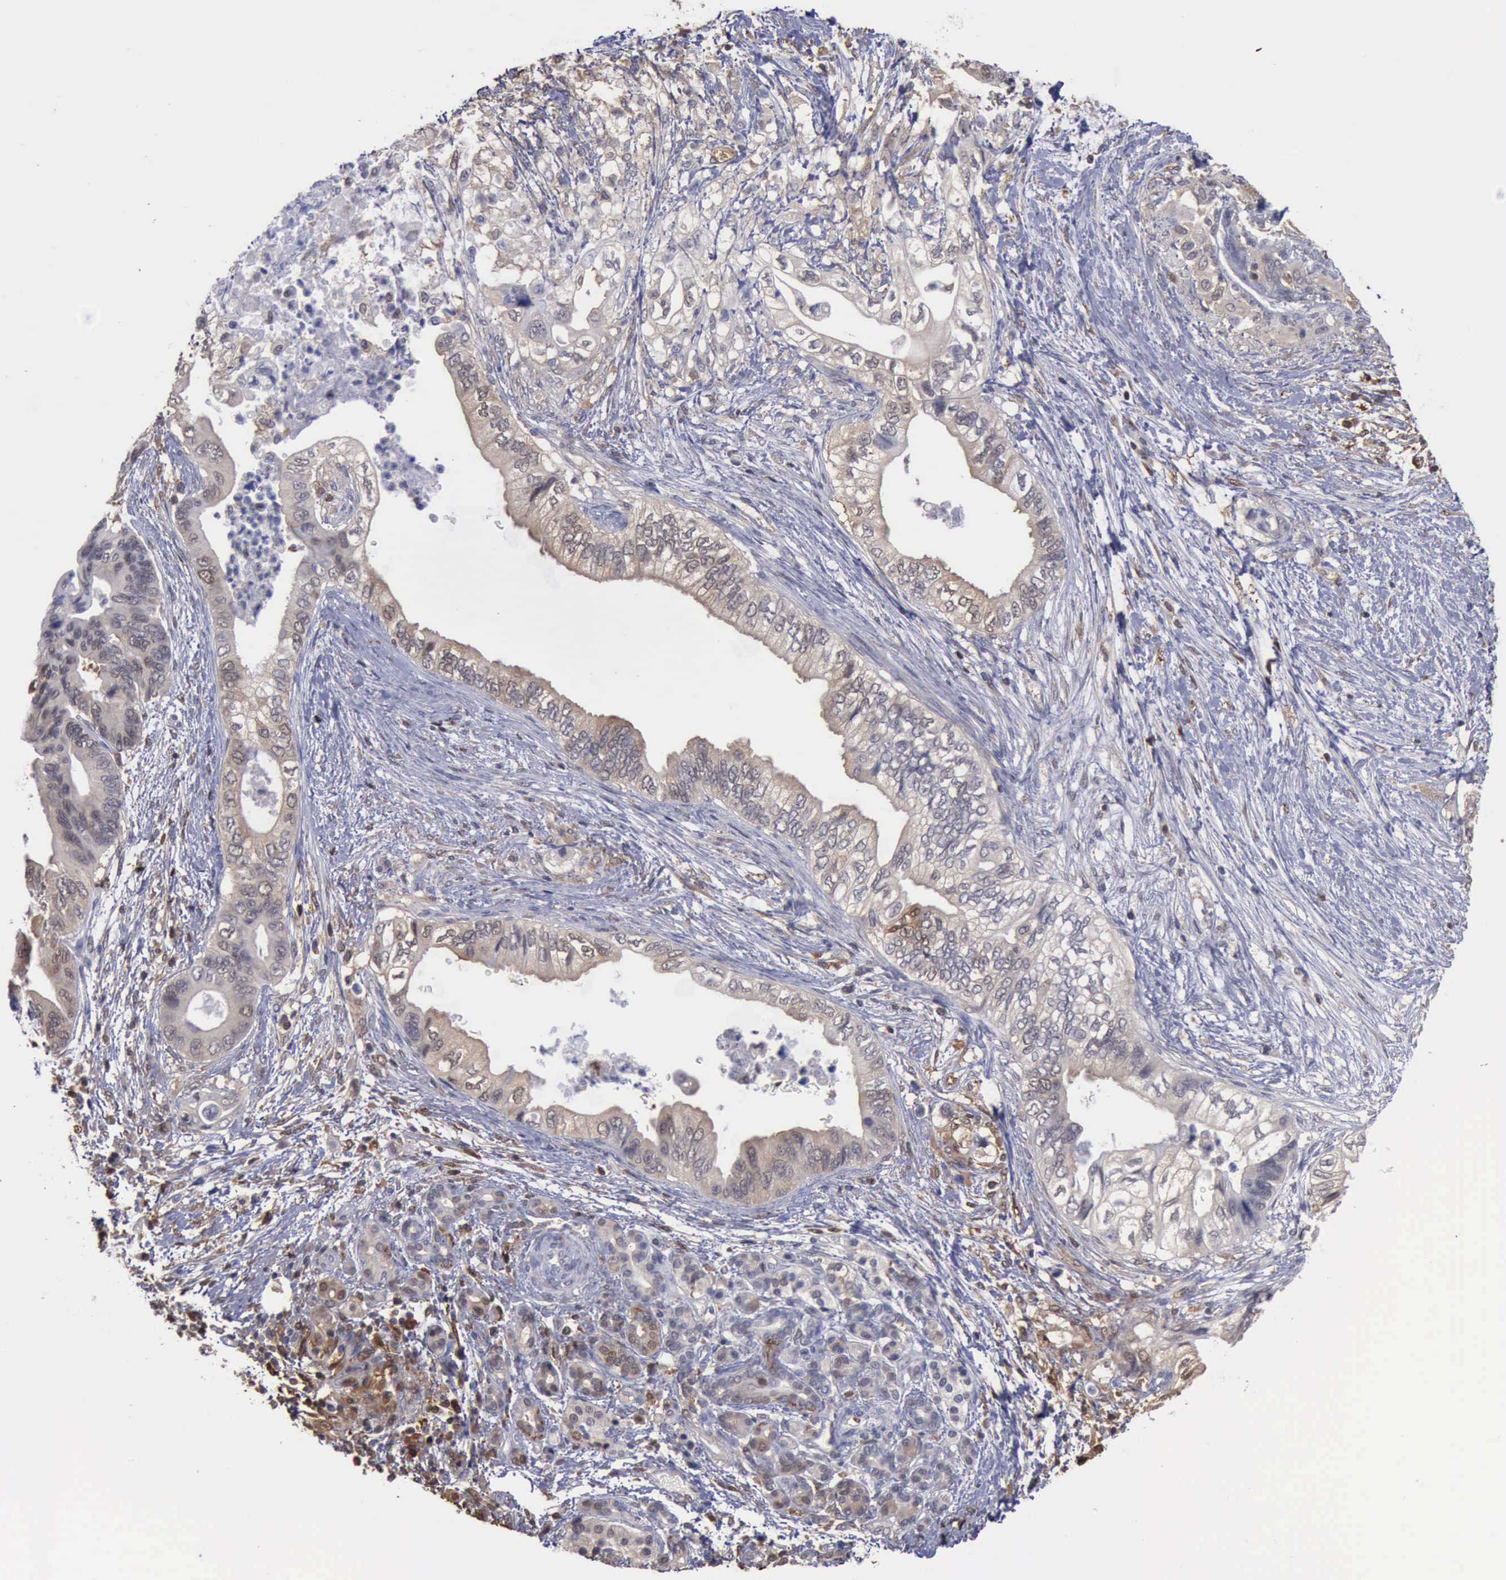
{"staining": {"intensity": "weak", "quantity": "25%-75%", "location": "cytoplasmic/membranous,nuclear"}, "tissue": "pancreatic cancer", "cell_type": "Tumor cells", "image_type": "cancer", "snomed": [{"axis": "morphology", "description": "Adenocarcinoma, NOS"}, {"axis": "topography", "description": "Pancreas"}], "caption": "Adenocarcinoma (pancreatic) stained for a protein (brown) reveals weak cytoplasmic/membranous and nuclear positive staining in approximately 25%-75% of tumor cells.", "gene": "STAT1", "patient": {"sex": "female", "age": 66}}